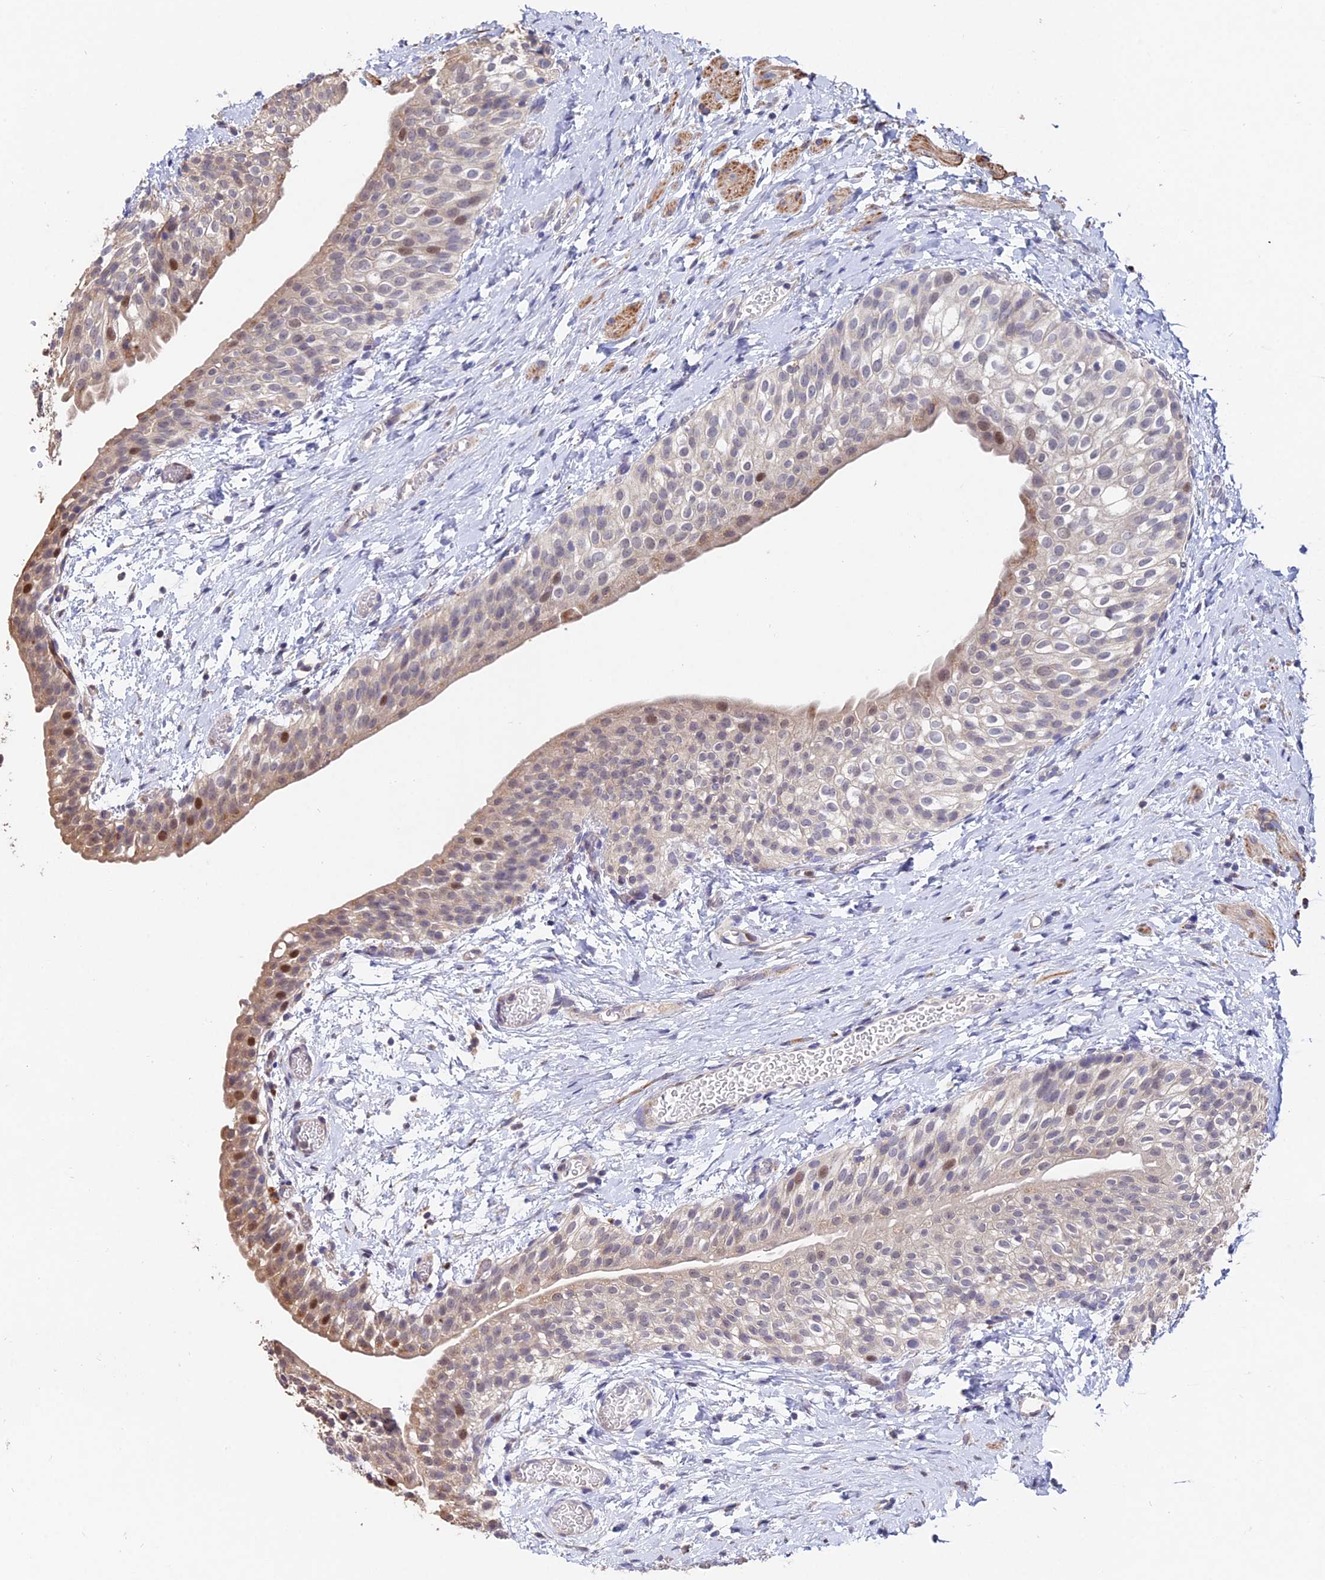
{"staining": {"intensity": "moderate", "quantity": "<25%", "location": "cytoplasmic/membranous,nuclear"}, "tissue": "urinary bladder", "cell_type": "Urothelial cells", "image_type": "normal", "snomed": [{"axis": "morphology", "description": "Normal tissue, NOS"}, {"axis": "topography", "description": "Urinary bladder"}], "caption": "Moderate cytoplasmic/membranous,nuclear protein staining is appreciated in about <25% of urothelial cells in urinary bladder. The protein is stained brown, and the nuclei are stained in blue (DAB IHC with brightfield microscopy, high magnification).", "gene": "ACTR5", "patient": {"sex": "male", "age": 1}}